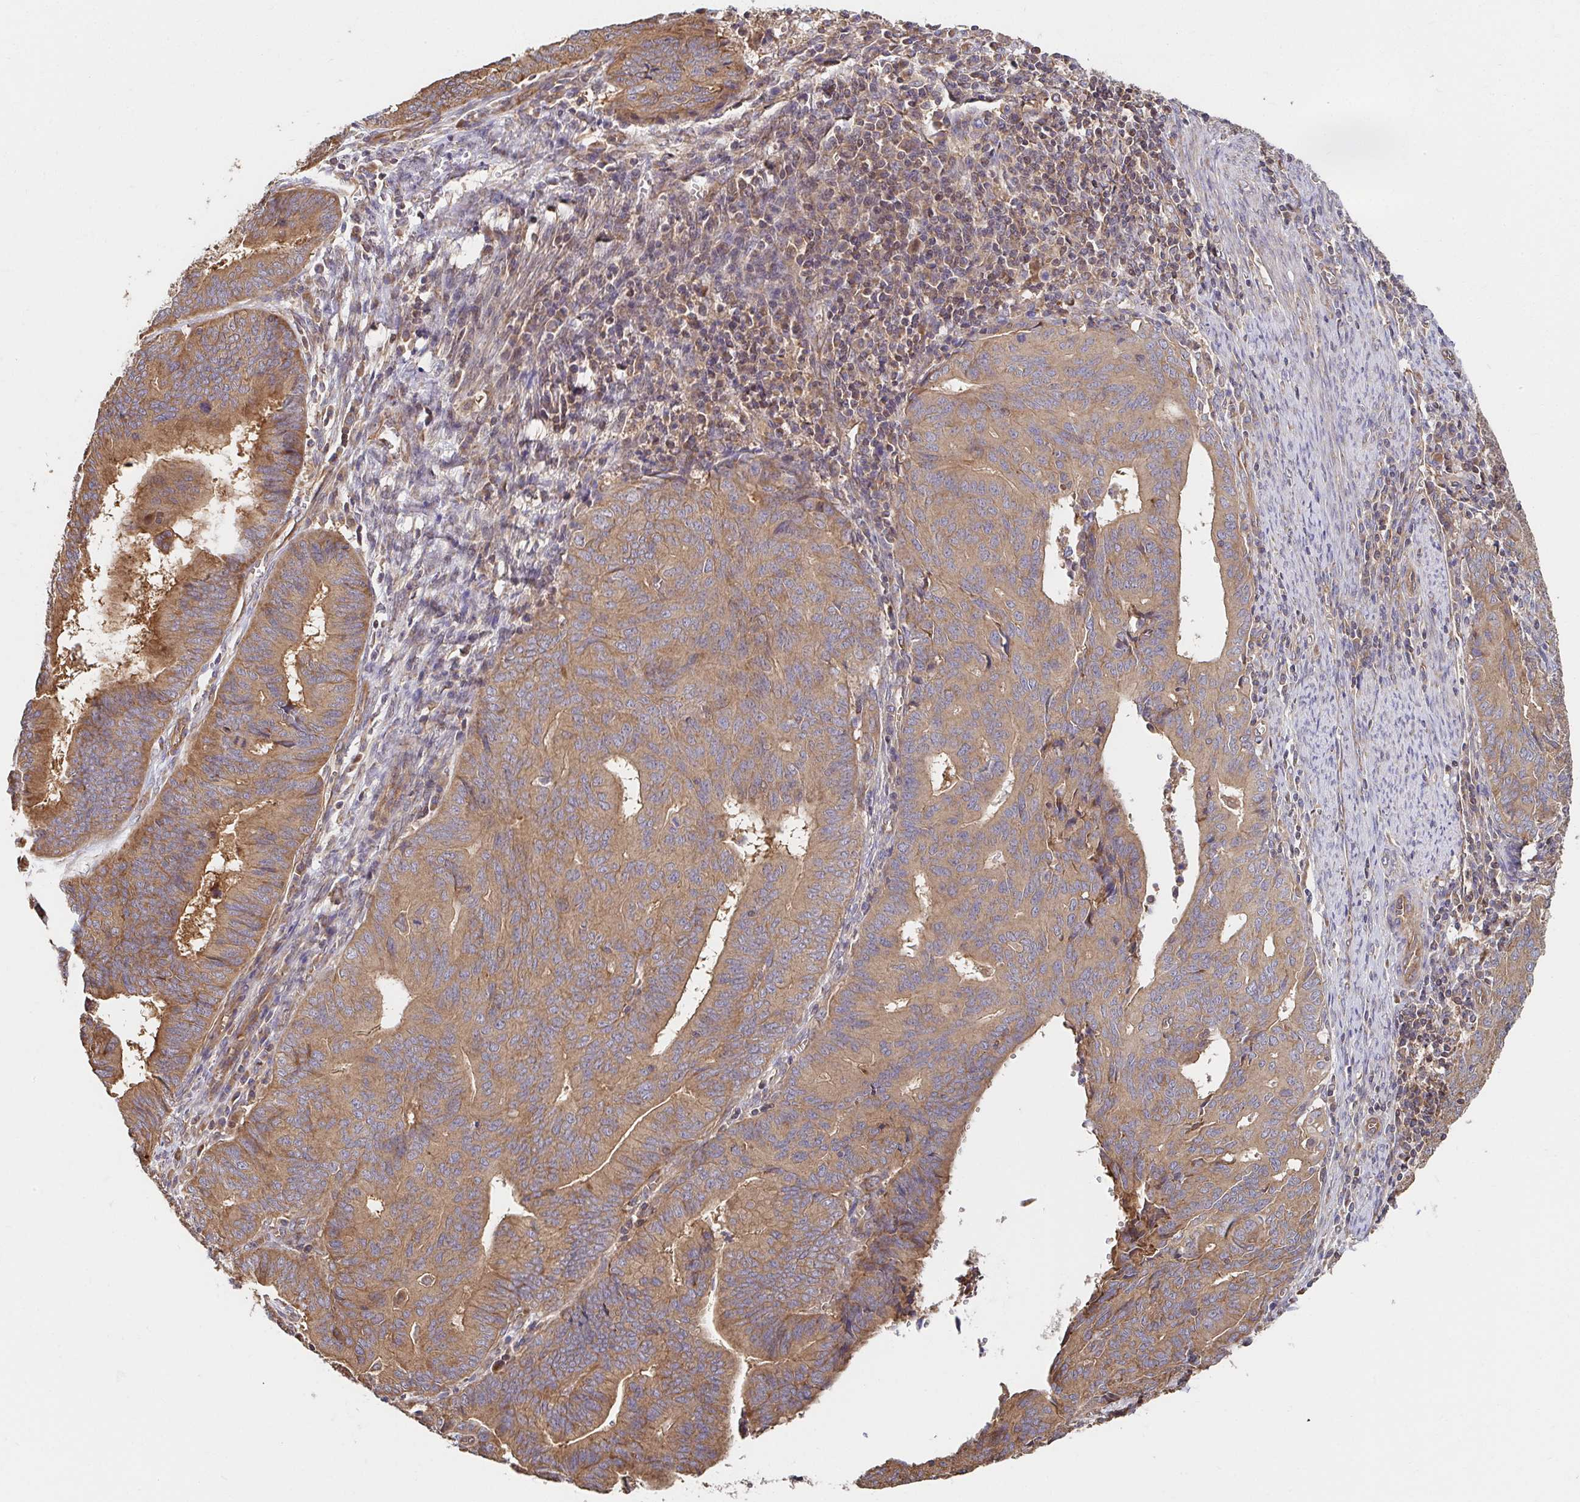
{"staining": {"intensity": "moderate", "quantity": ">75%", "location": "cytoplasmic/membranous"}, "tissue": "endometrial cancer", "cell_type": "Tumor cells", "image_type": "cancer", "snomed": [{"axis": "morphology", "description": "Adenocarcinoma, NOS"}, {"axis": "topography", "description": "Endometrium"}], "caption": "Adenocarcinoma (endometrial) stained for a protein exhibits moderate cytoplasmic/membranous positivity in tumor cells.", "gene": "APBB1", "patient": {"sex": "female", "age": 65}}